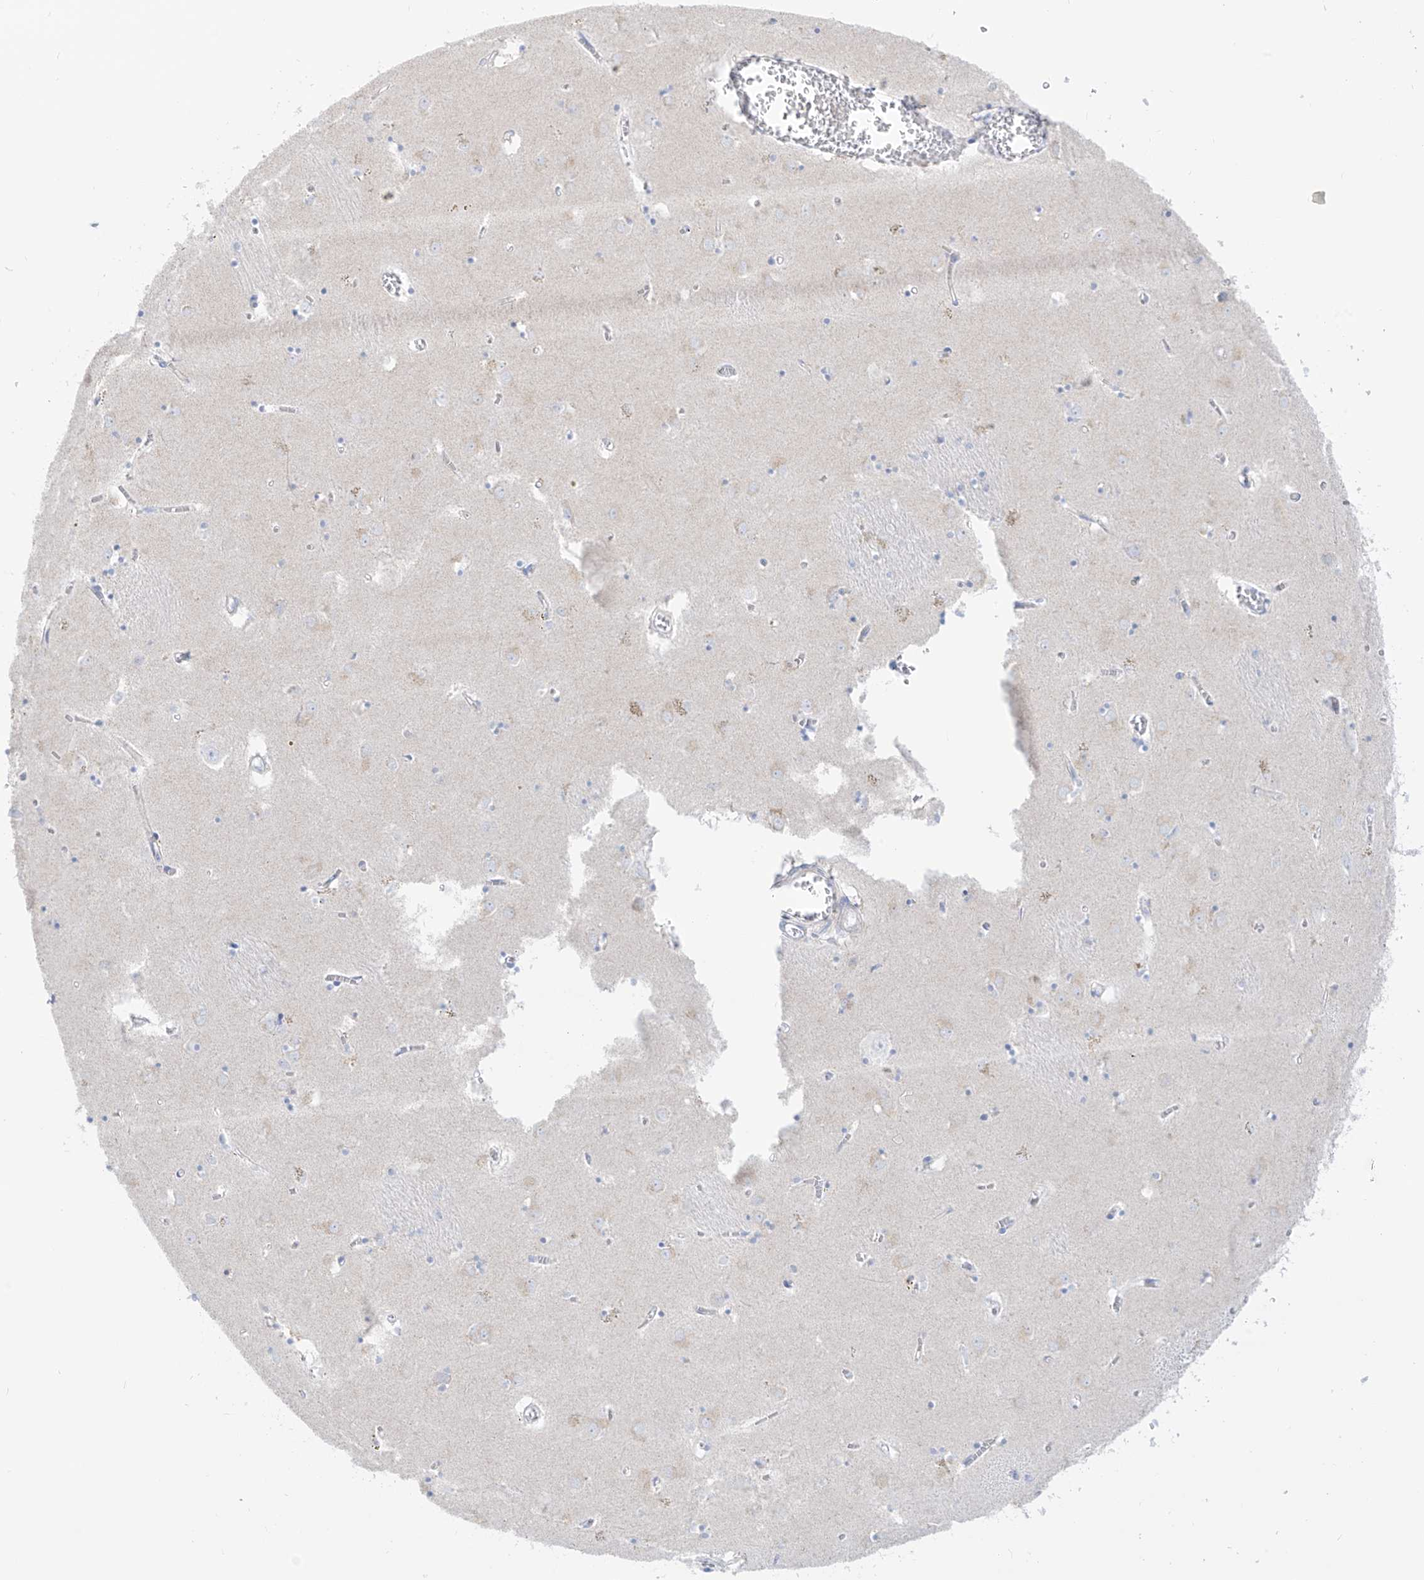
{"staining": {"intensity": "negative", "quantity": "none", "location": "none"}, "tissue": "caudate", "cell_type": "Glial cells", "image_type": "normal", "snomed": [{"axis": "morphology", "description": "Normal tissue, NOS"}, {"axis": "topography", "description": "Lateral ventricle wall"}], "caption": "Histopathology image shows no protein staining in glial cells of normal caudate. Brightfield microscopy of immunohistochemistry stained with DAB (3,3'-diaminobenzidine) (brown) and hematoxylin (blue), captured at high magnification.", "gene": "SLC26A3", "patient": {"sex": "male", "age": 70}}